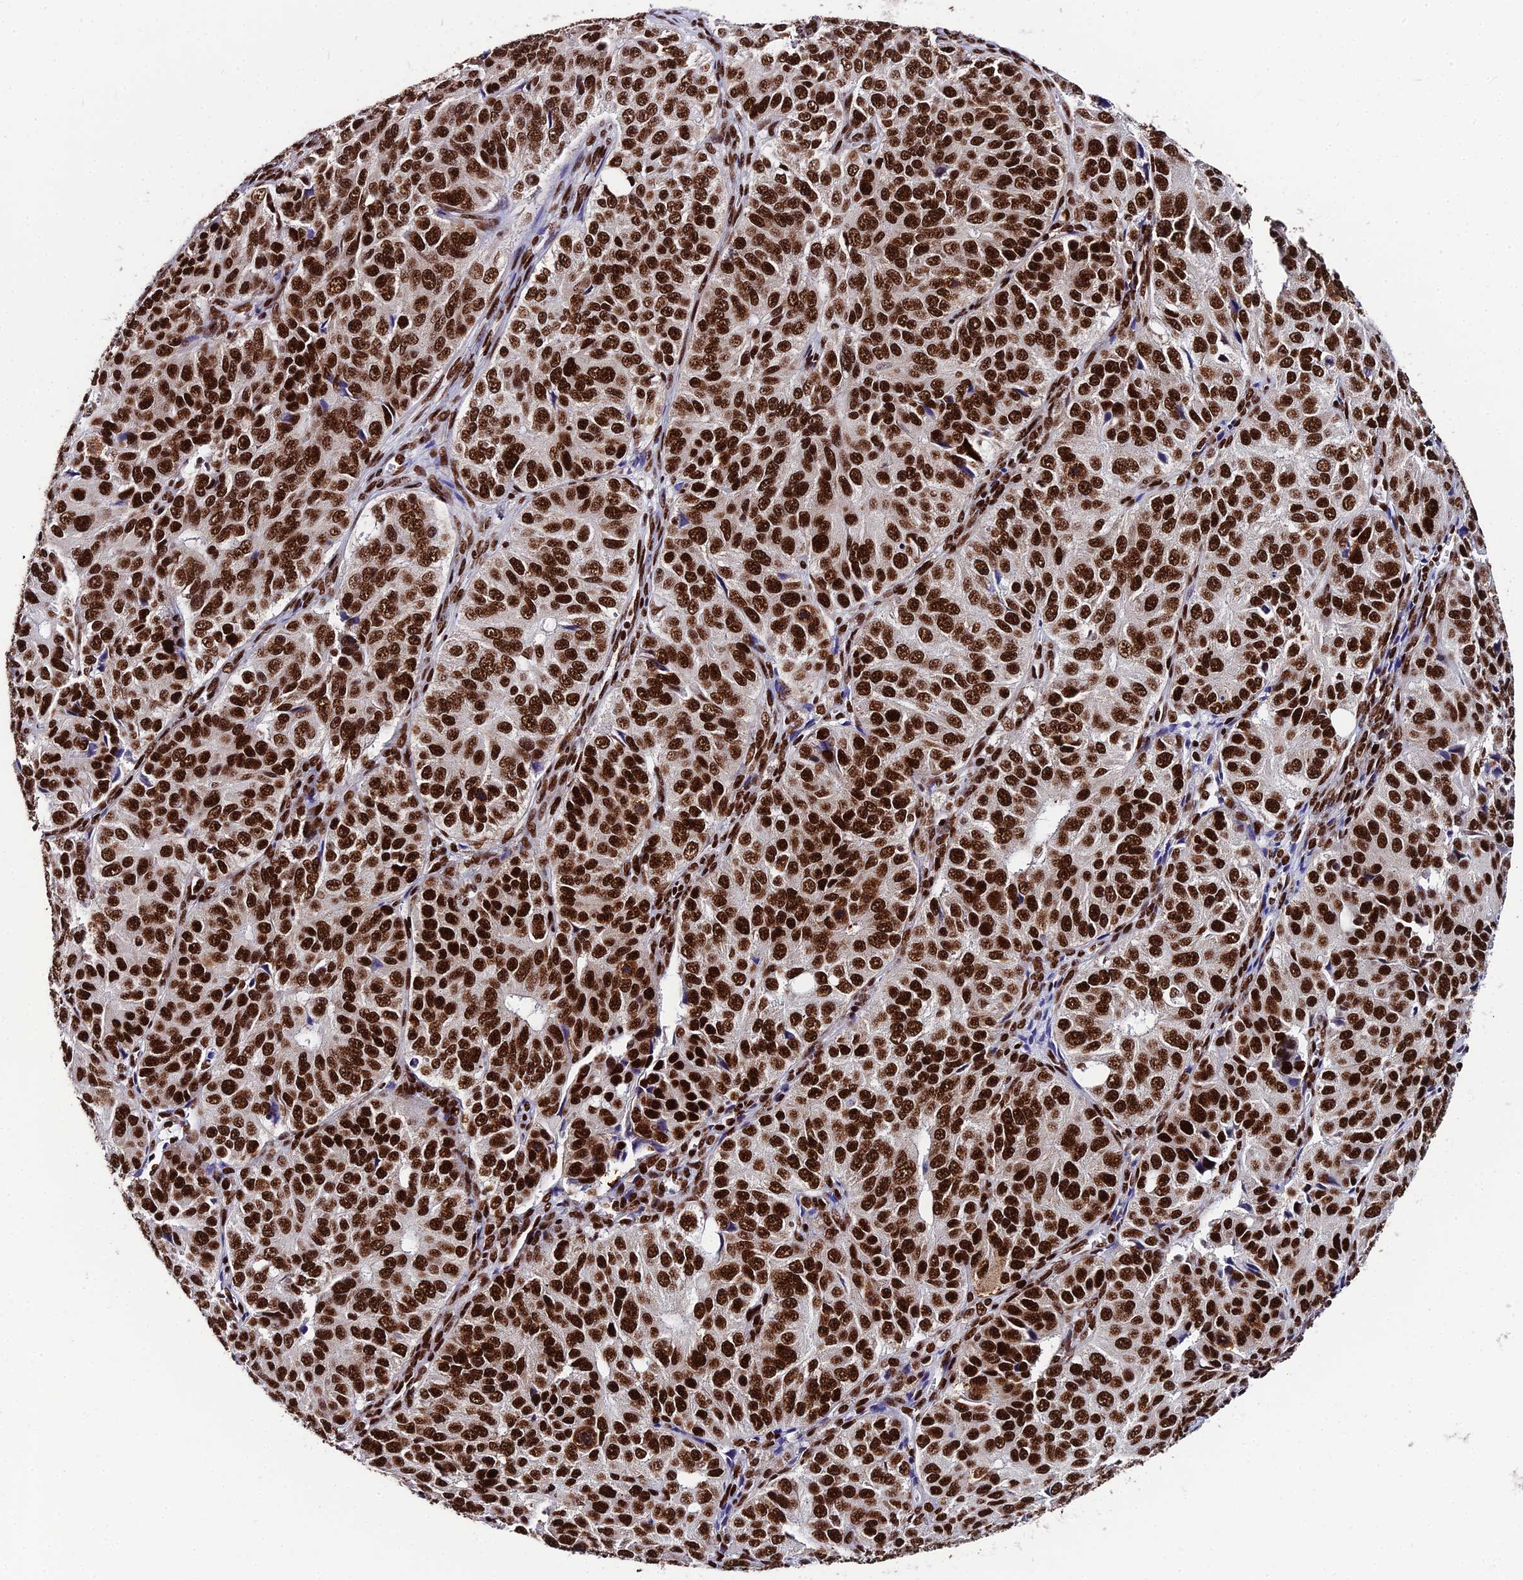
{"staining": {"intensity": "strong", "quantity": ">75%", "location": "nuclear"}, "tissue": "ovarian cancer", "cell_type": "Tumor cells", "image_type": "cancer", "snomed": [{"axis": "morphology", "description": "Carcinoma, endometroid"}, {"axis": "topography", "description": "Ovary"}], "caption": "Ovarian endometroid carcinoma tissue demonstrates strong nuclear staining in about >75% of tumor cells", "gene": "HNRNPH1", "patient": {"sex": "female", "age": 51}}